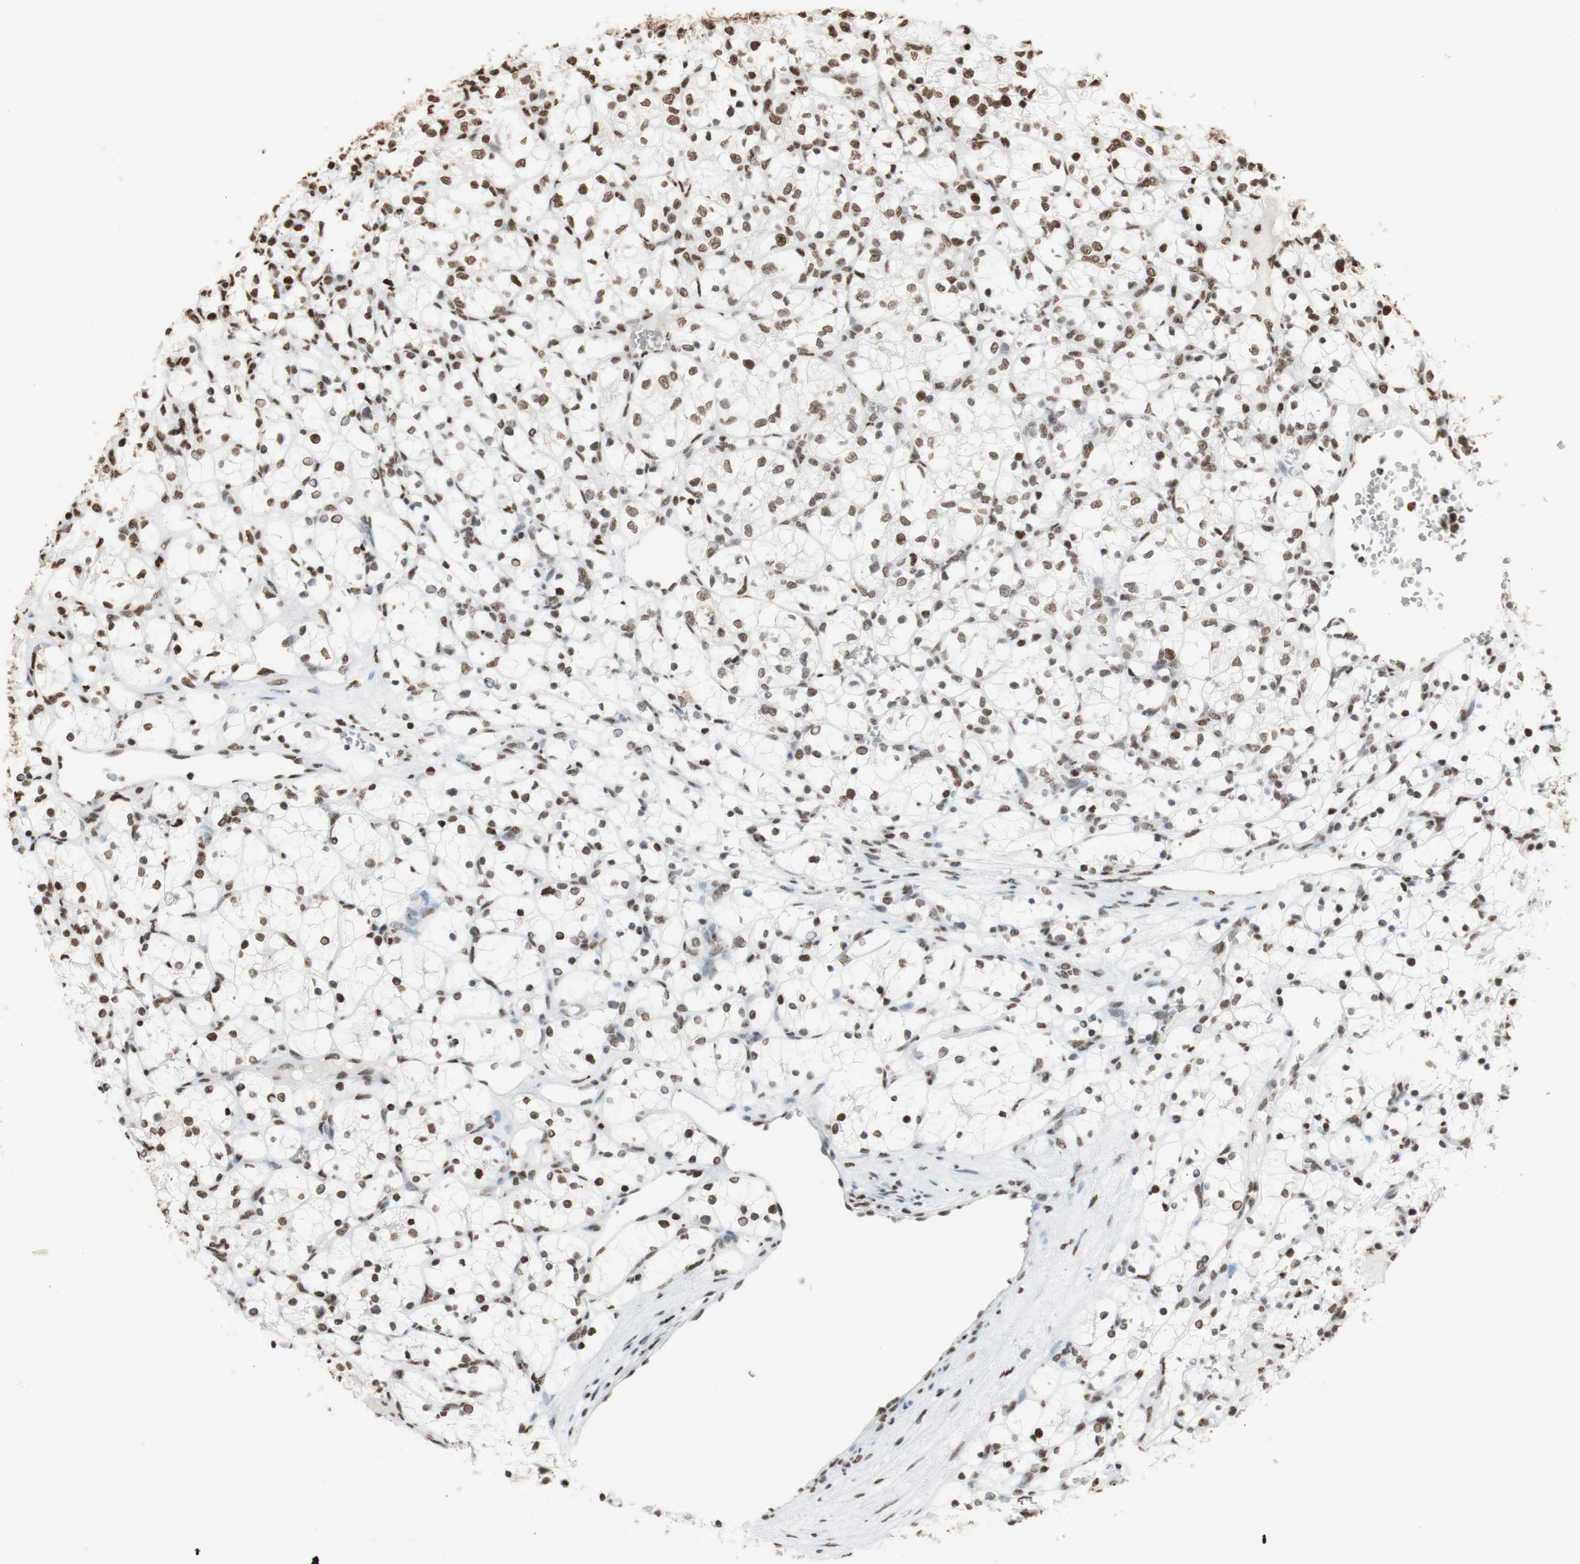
{"staining": {"intensity": "moderate", "quantity": ">75%", "location": "nuclear"}, "tissue": "renal cancer", "cell_type": "Tumor cells", "image_type": "cancer", "snomed": [{"axis": "morphology", "description": "Adenocarcinoma, NOS"}, {"axis": "topography", "description": "Kidney"}], "caption": "An immunohistochemistry (IHC) image of tumor tissue is shown. Protein staining in brown highlights moderate nuclear positivity in renal cancer (adenocarcinoma) within tumor cells.", "gene": "HNRNPA2B1", "patient": {"sex": "female", "age": 69}}